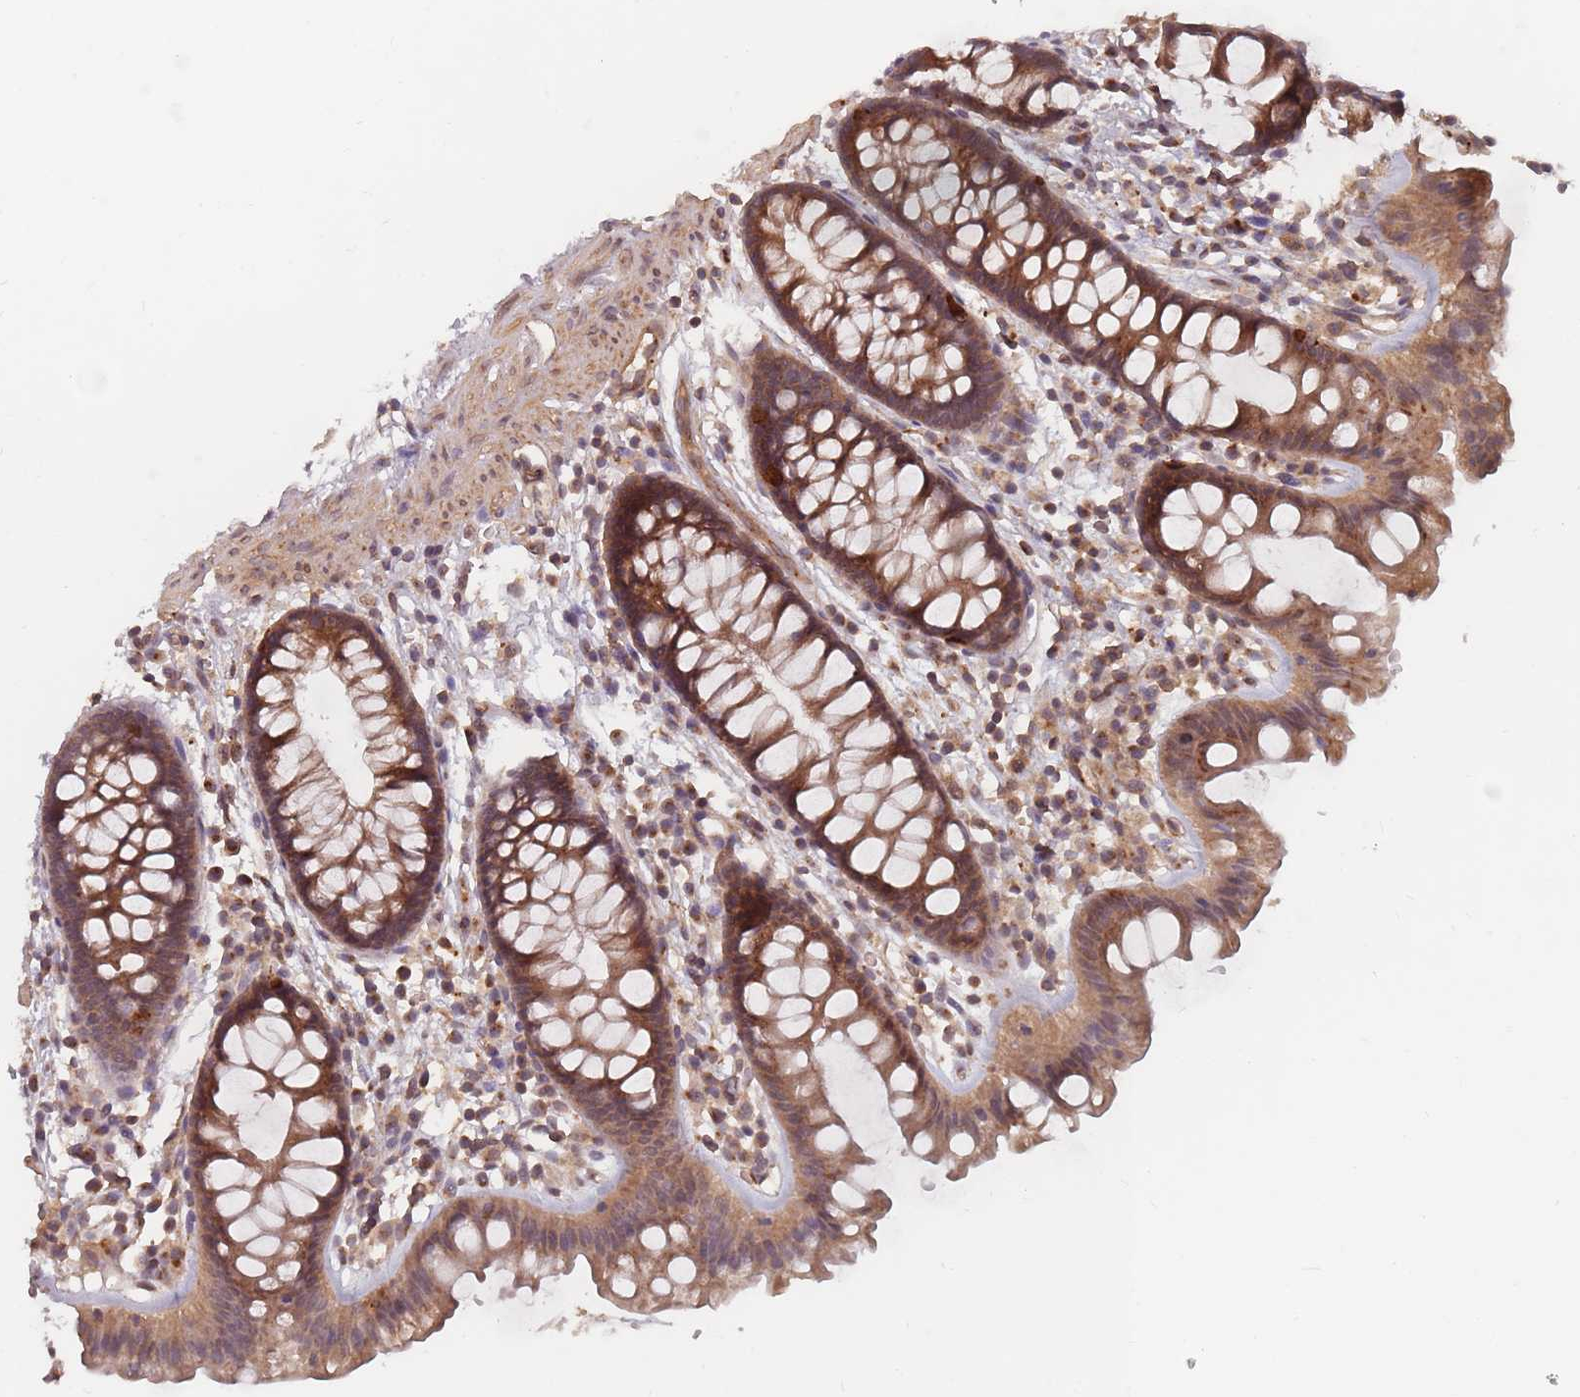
{"staining": {"intensity": "moderate", "quantity": ">75%", "location": "cytoplasmic/membranous"}, "tissue": "colon", "cell_type": "Endothelial cells", "image_type": "normal", "snomed": [{"axis": "morphology", "description": "Normal tissue, NOS"}, {"axis": "topography", "description": "Colon"}], "caption": "Immunohistochemical staining of normal colon exhibits moderate cytoplasmic/membranous protein staining in approximately >75% of endothelial cells. The protein of interest is shown in brown color, while the nuclei are stained blue.", "gene": "C3orf14", "patient": {"sex": "female", "age": 62}}